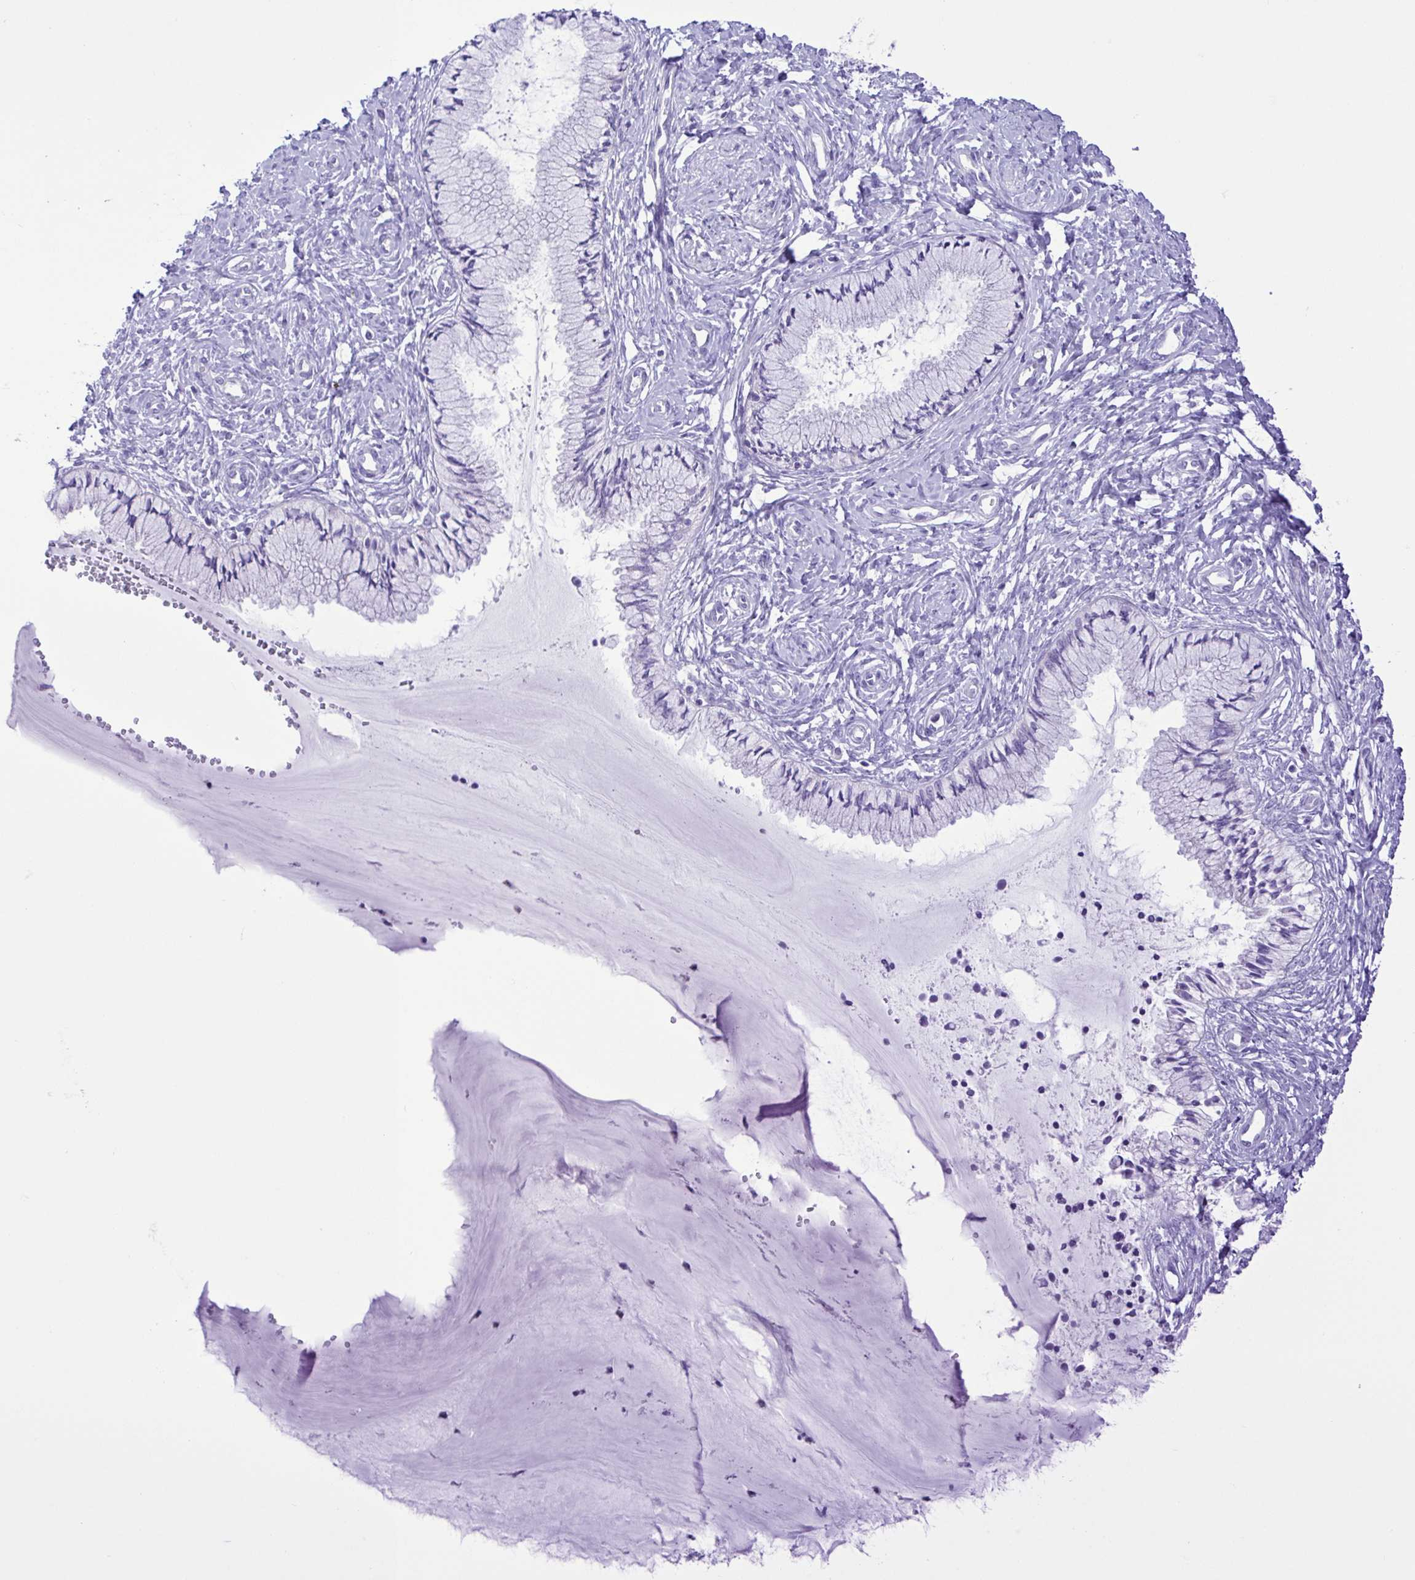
{"staining": {"intensity": "negative", "quantity": "none", "location": "none"}, "tissue": "cervix", "cell_type": "Glandular cells", "image_type": "normal", "snomed": [{"axis": "morphology", "description": "Normal tissue, NOS"}, {"axis": "topography", "description": "Cervix"}], "caption": "Glandular cells are negative for brown protein staining in benign cervix. (DAB (3,3'-diaminobenzidine) IHC visualized using brightfield microscopy, high magnification).", "gene": "SYT1", "patient": {"sex": "female", "age": 37}}